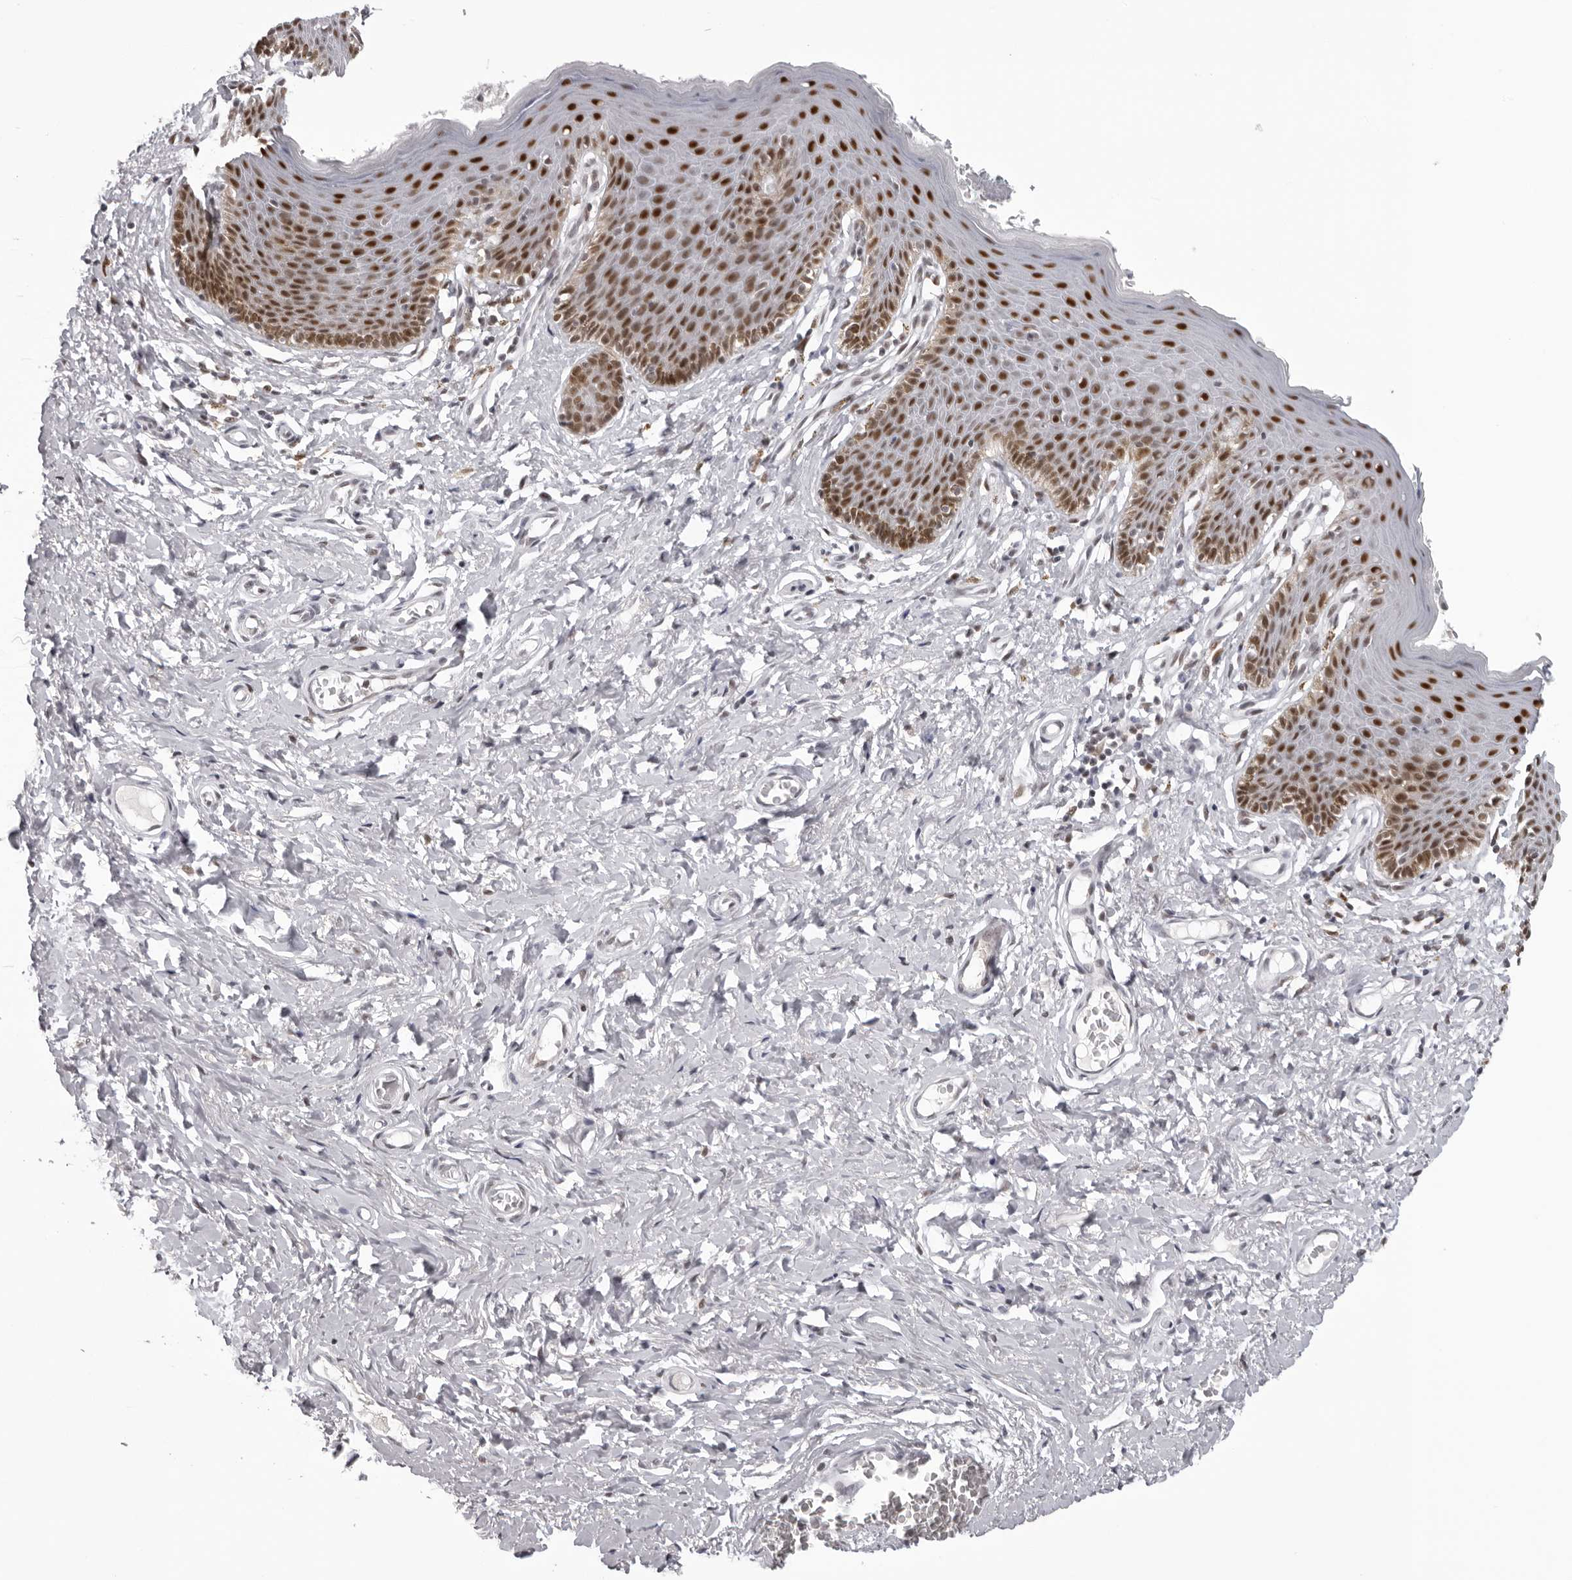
{"staining": {"intensity": "strong", "quantity": ">75%", "location": "nuclear"}, "tissue": "skin", "cell_type": "Epidermal cells", "image_type": "normal", "snomed": [{"axis": "morphology", "description": "Normal tissue, NOS"}, {"axis": "topography", "description": "Vulva"}], "caption": "The histopathology image shows a brown stain indicating the presence of a protein in the nuclear of epidermal cells in skin.", "gene": "HEXIM2", "patient": {"sex": "female", "age": 66}}